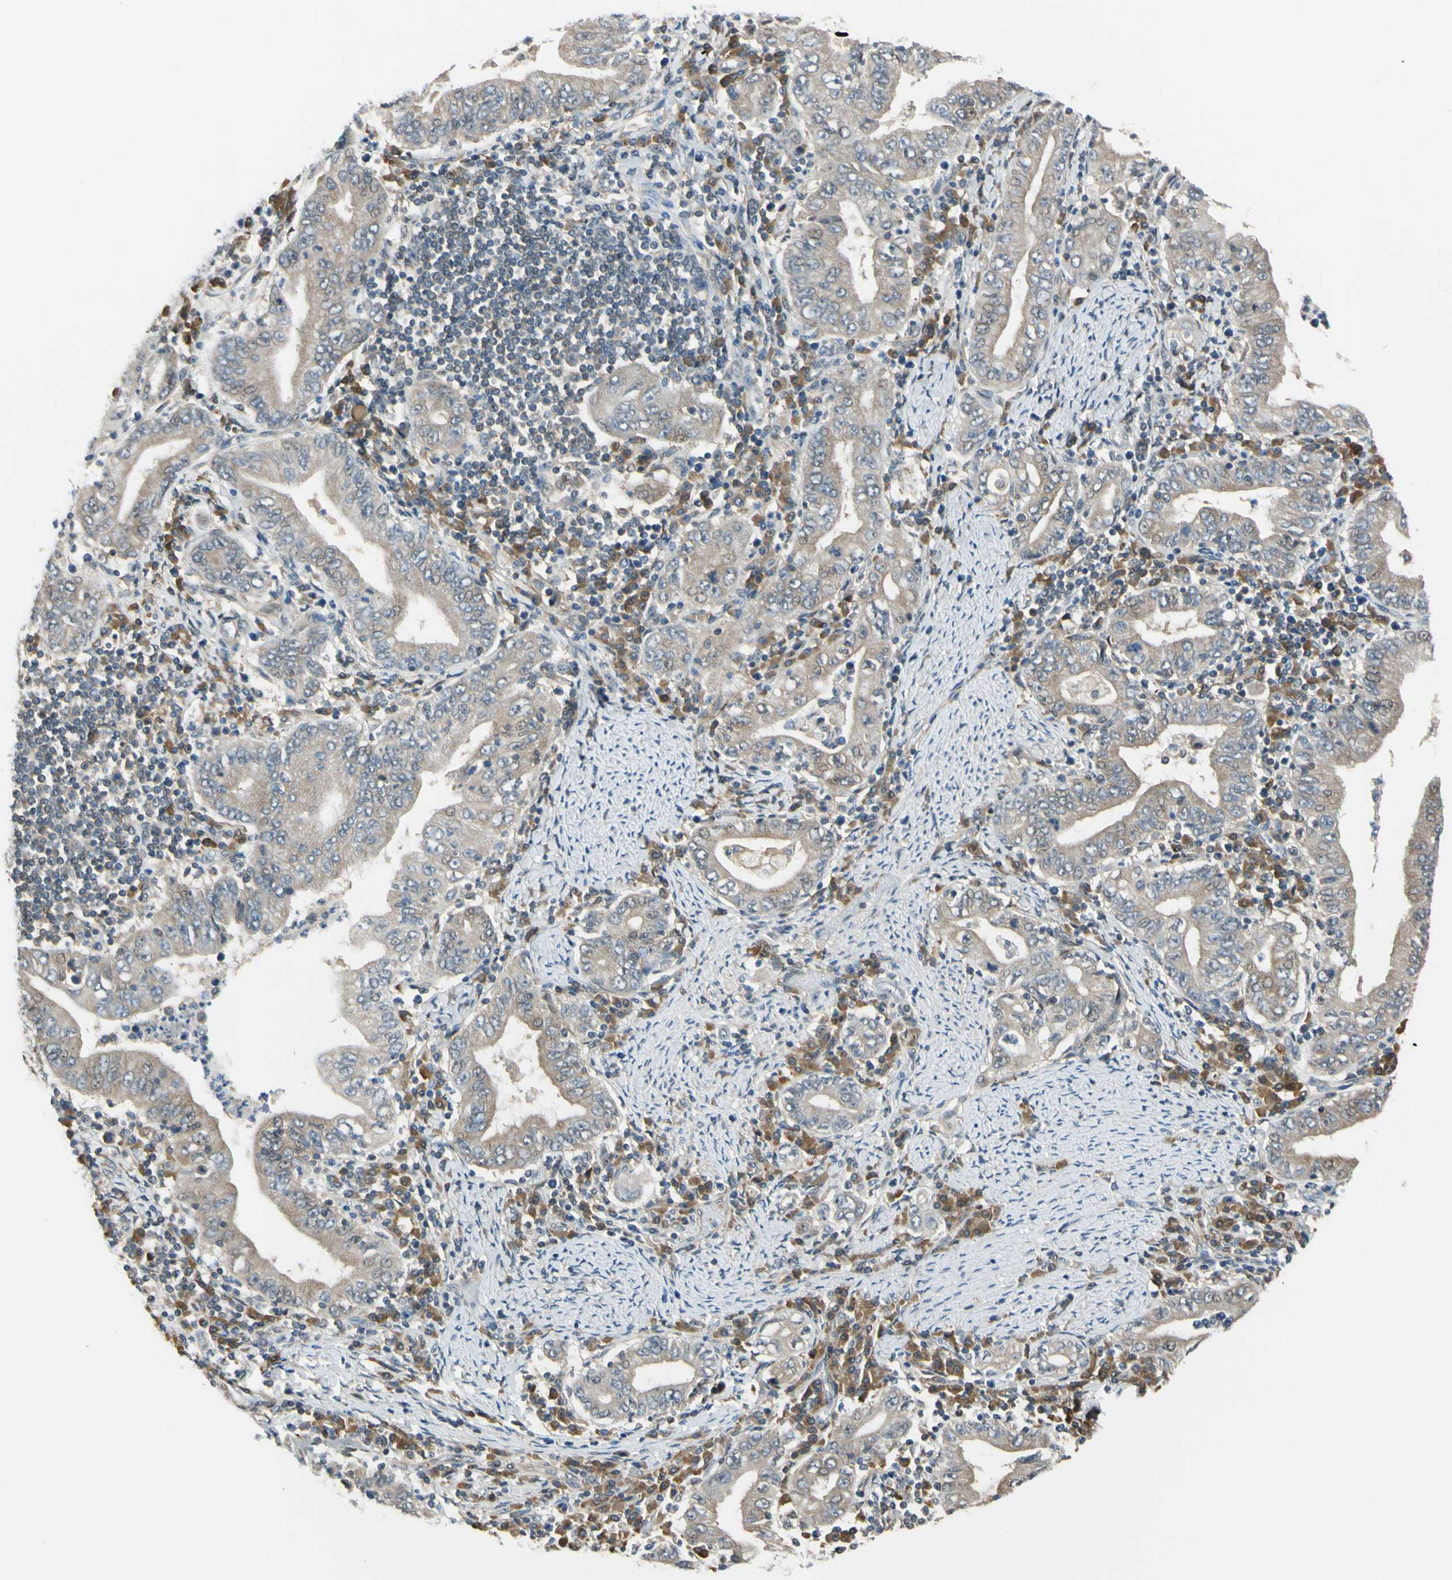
{"staining": {"intensity": "weak", "quantity": ">75%", "location": "cytoplasmic/membranous"}, "tissue": "stomach cancer", "cell_type": "Tumor cells", "image_type": "cancer", "snomed": [{"axis": "morphology", "description": "Normal tissue, NOS"}, {"axis": "morphology", "description": "Adenocarcinoma, NOS"}, {"axis": "topography", "description": "Esophagus"}, {"axis": "topography", "description": "Stomach, upper"}, {"axis": "topography", "description": "Peripheral nerve tissue"}], "caption": "The histopathology image displays immunohistochemical staining of adenocarcinoma (stomach). There is weak cytoplasmic/membranous staining is seen in approximately >75% of tumor cells. Using DAB (brown) and hematoxylin (blue) stains, captured at high magnification using brightfield microscopy.", "gene": "RASGRF1", "patient": {"sex": "male", "age": 62}}